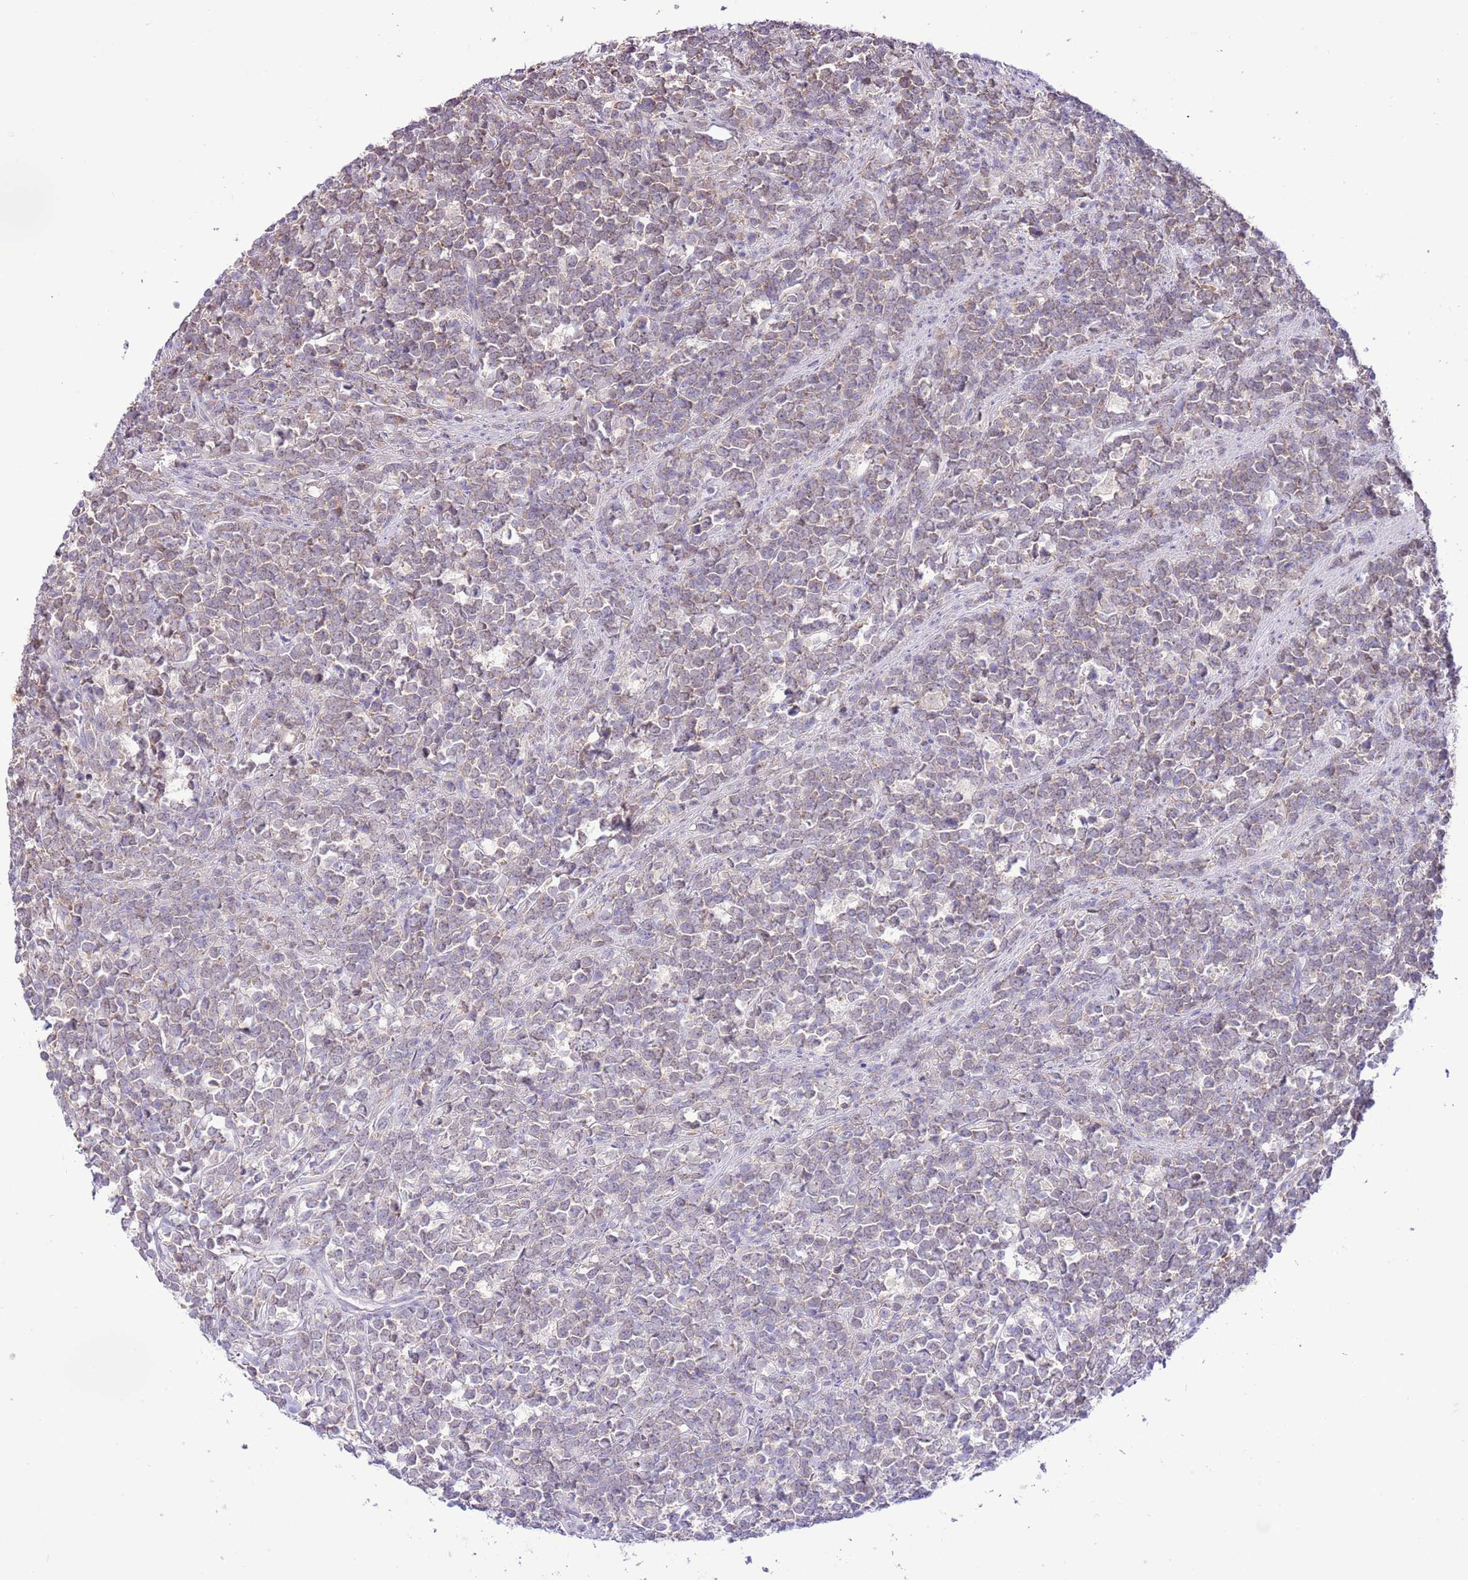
{"staining": {"intensity": "weak", "quantity": "<25%", "location": "cytoplasmic/membranous"}, "tissue": "lymphoma", "cell_type": "Tumor cells", "image_type": "cancer", "snomed": [{"axis": "morphology", "description": "Malignant lymphoma, non-Hodgkin's type, High grade"}, {"axis": "topography", "description": "Small intestine"}, {"axis": "topography", "description": "Colon"}], "caption": "Immunohistochemistry histopathology image of neoplastic tissue: human high-grade malignant lymphoma, non-Hodgkin's type stained with DAB (3,3'-diaminobenzidine) demonstrates no significant protein positivity in tumor cells.", "gene": "PRR32", "patient": {"sex": "male", "age": 8}}